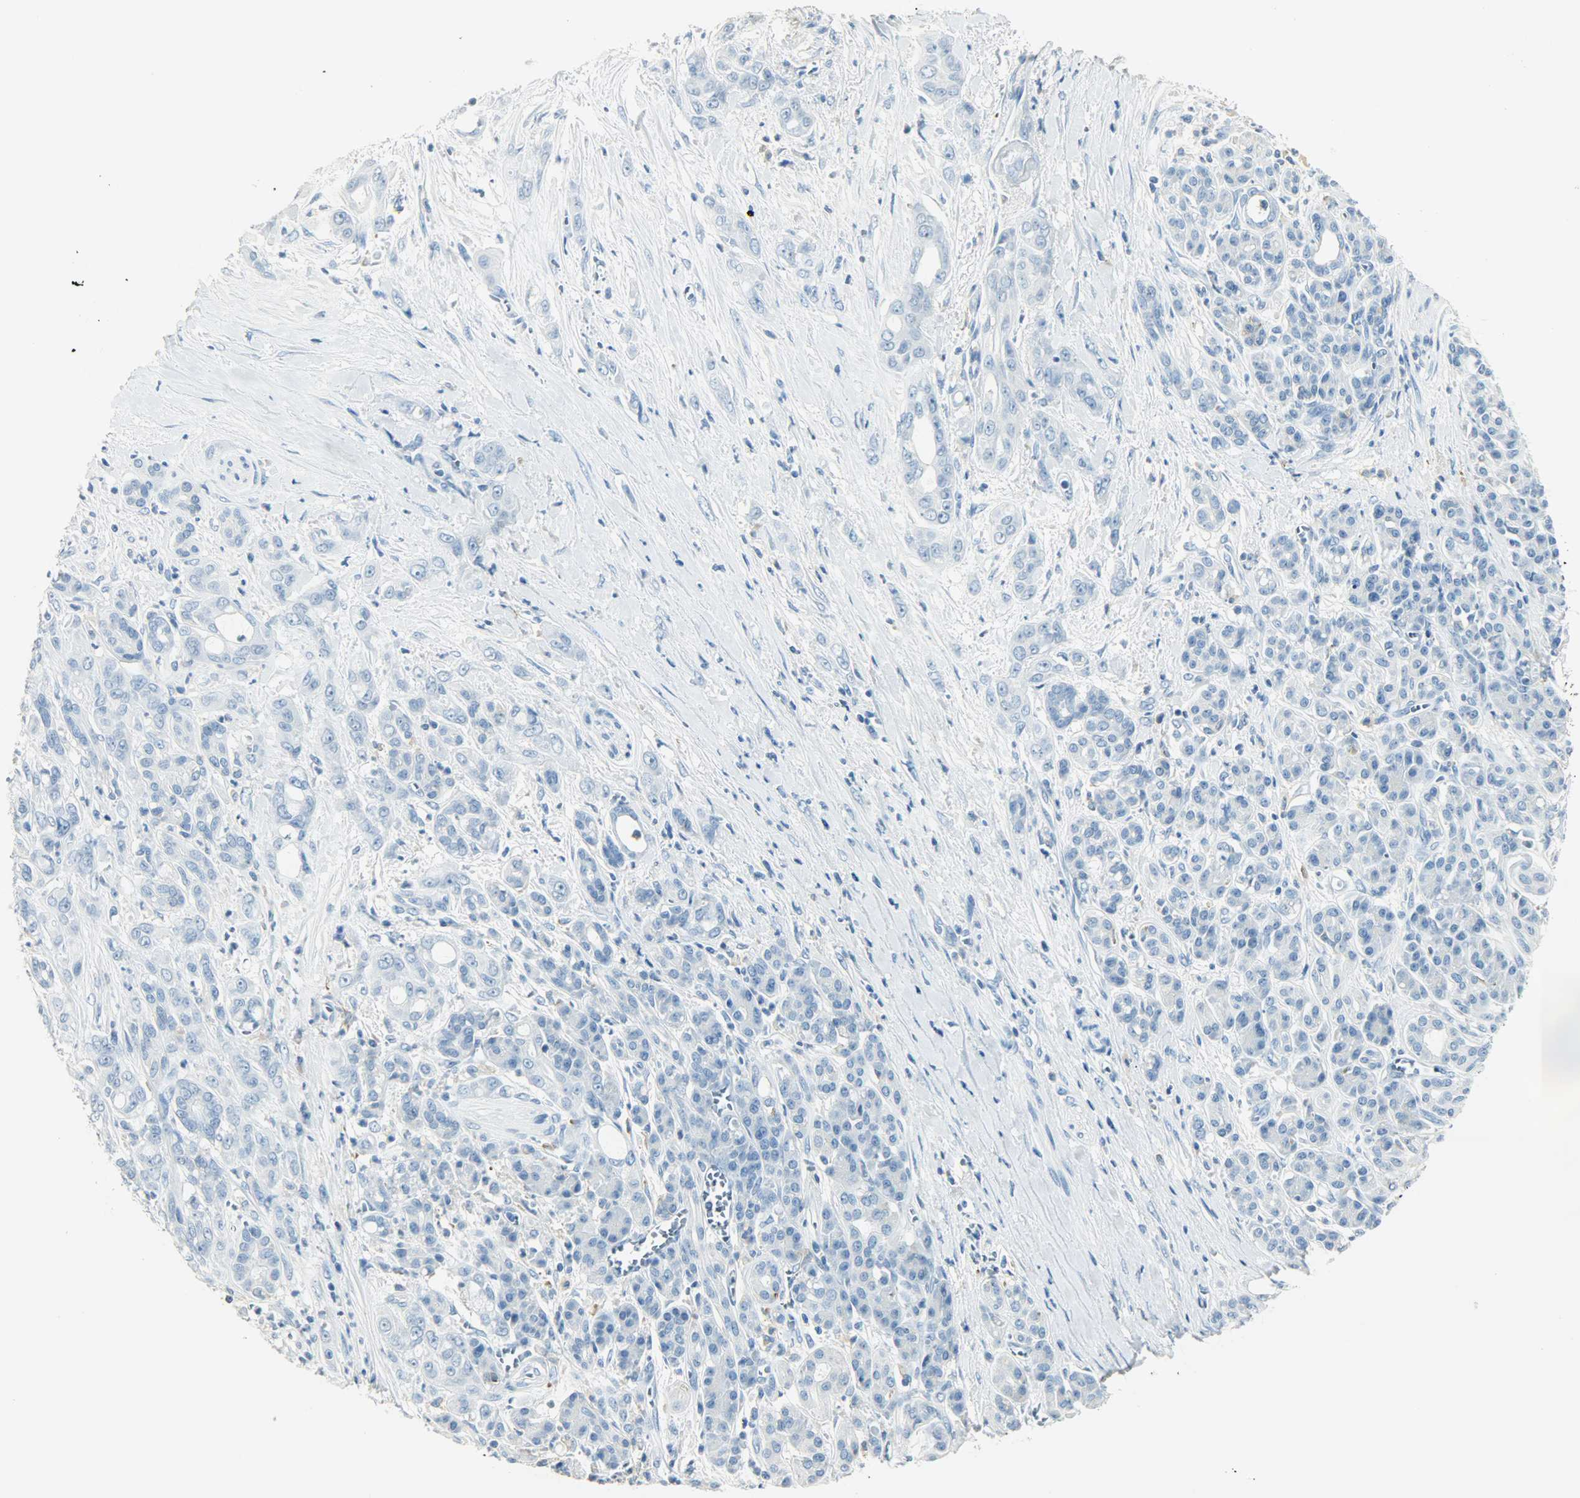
{"staining": {"intensity": "negative", "quantity": "none", "location": "none"}, "tissue": "pancreatic cancer", "cell_type": "Tumor cells", "image_type": "cancer", "snomed": [{"axis": "morphology", "description": "Adenocarcinoma, NOS"}, {"axis": "topography", "description": "Pancreas"}], "caption": "Immunohistochemistry of human pancreatic cancer (adenocarcinoma) shows no staining in tumor cells.", "gene": "PTPN6", "patient": {"sex": "male", "age": 59}}